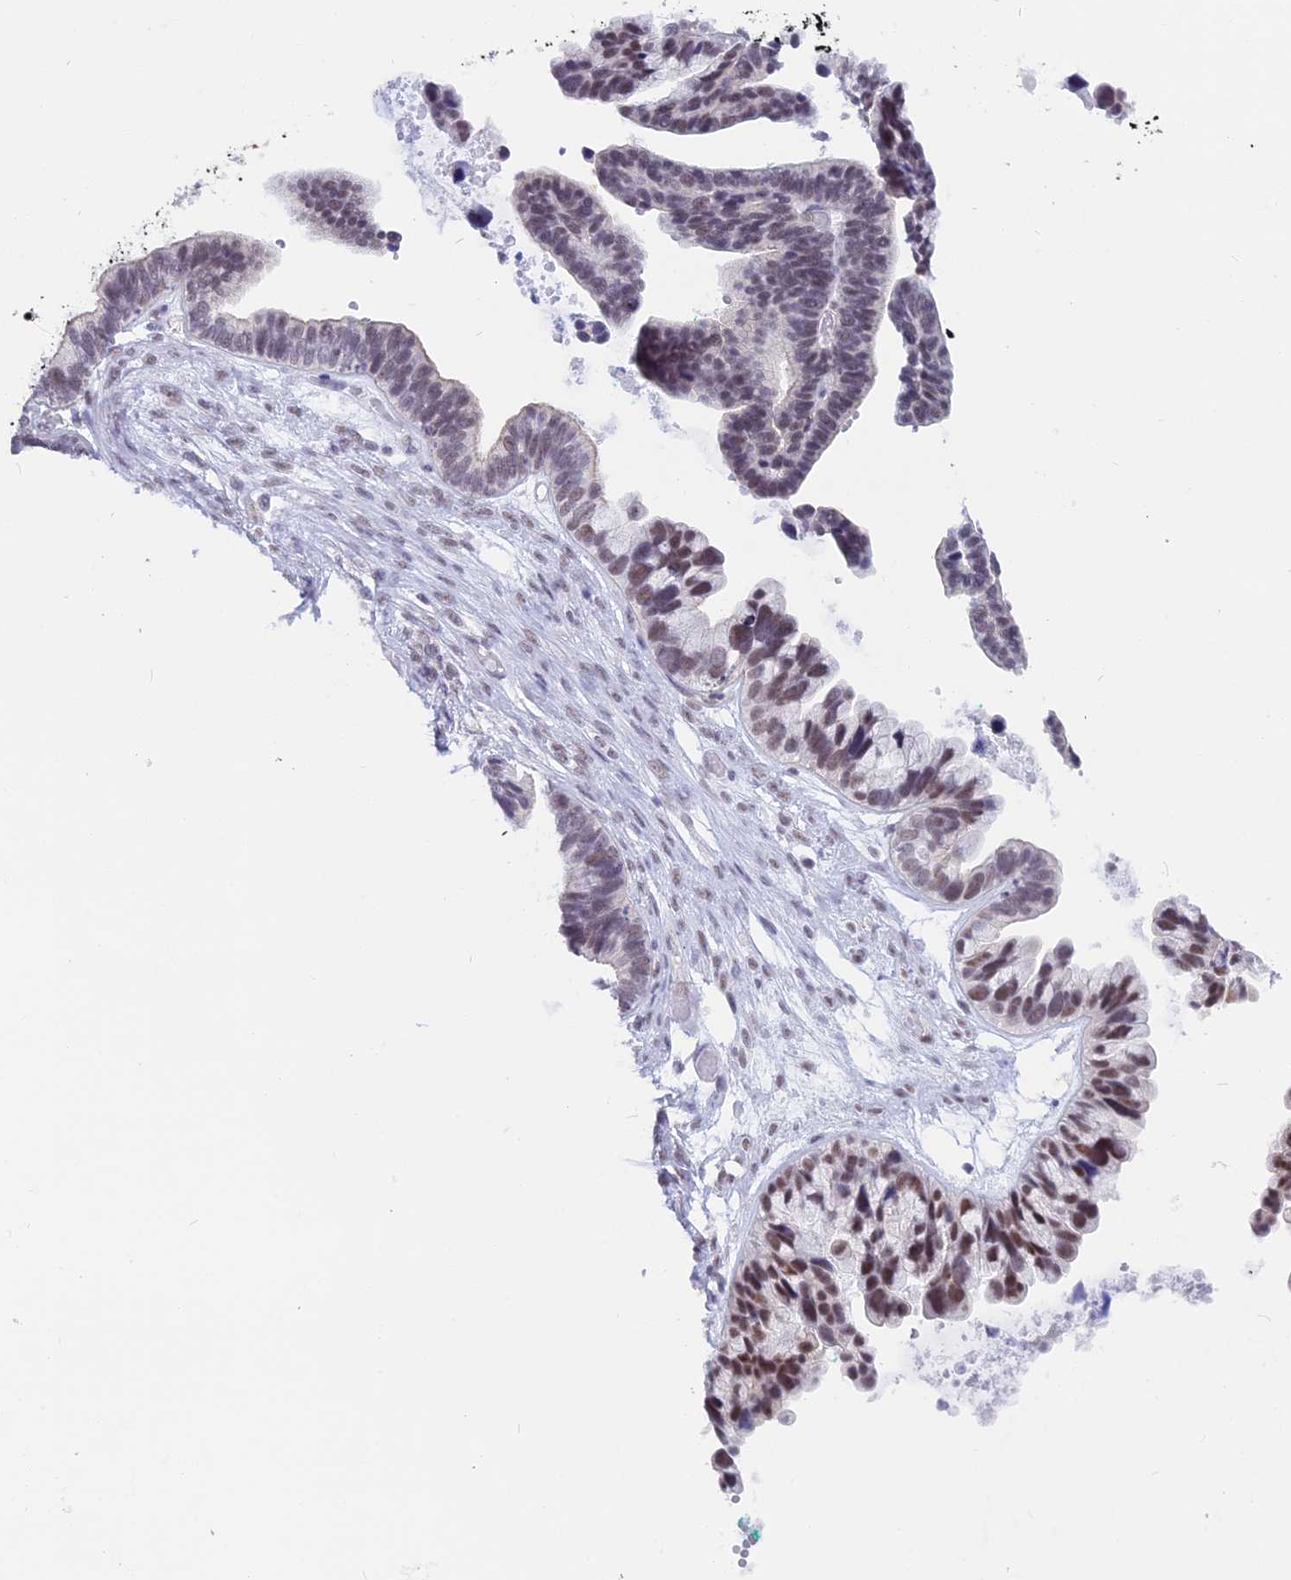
{"staining": {"intensity": "moderate", "quantity": "25%-75%", "location": "nuclear"}, "tissue": "ovarian cancer", "cell_type": "Tumor cells", "image_type": "cancer", "snomed": [{"axis": "morphology", "description": "Cystadenocarcinoma, serous, NOS"}, {"axis": "topography", "description": "Ovary"}], "caption": "Immunohistochemical staining of ovarian cancer exhibits medium levels of moderate nuclear expression in approximately 25%-75% of tumor cells.", "gene": "SRSF5", "patient": {"sex": "female", "age": 56}}